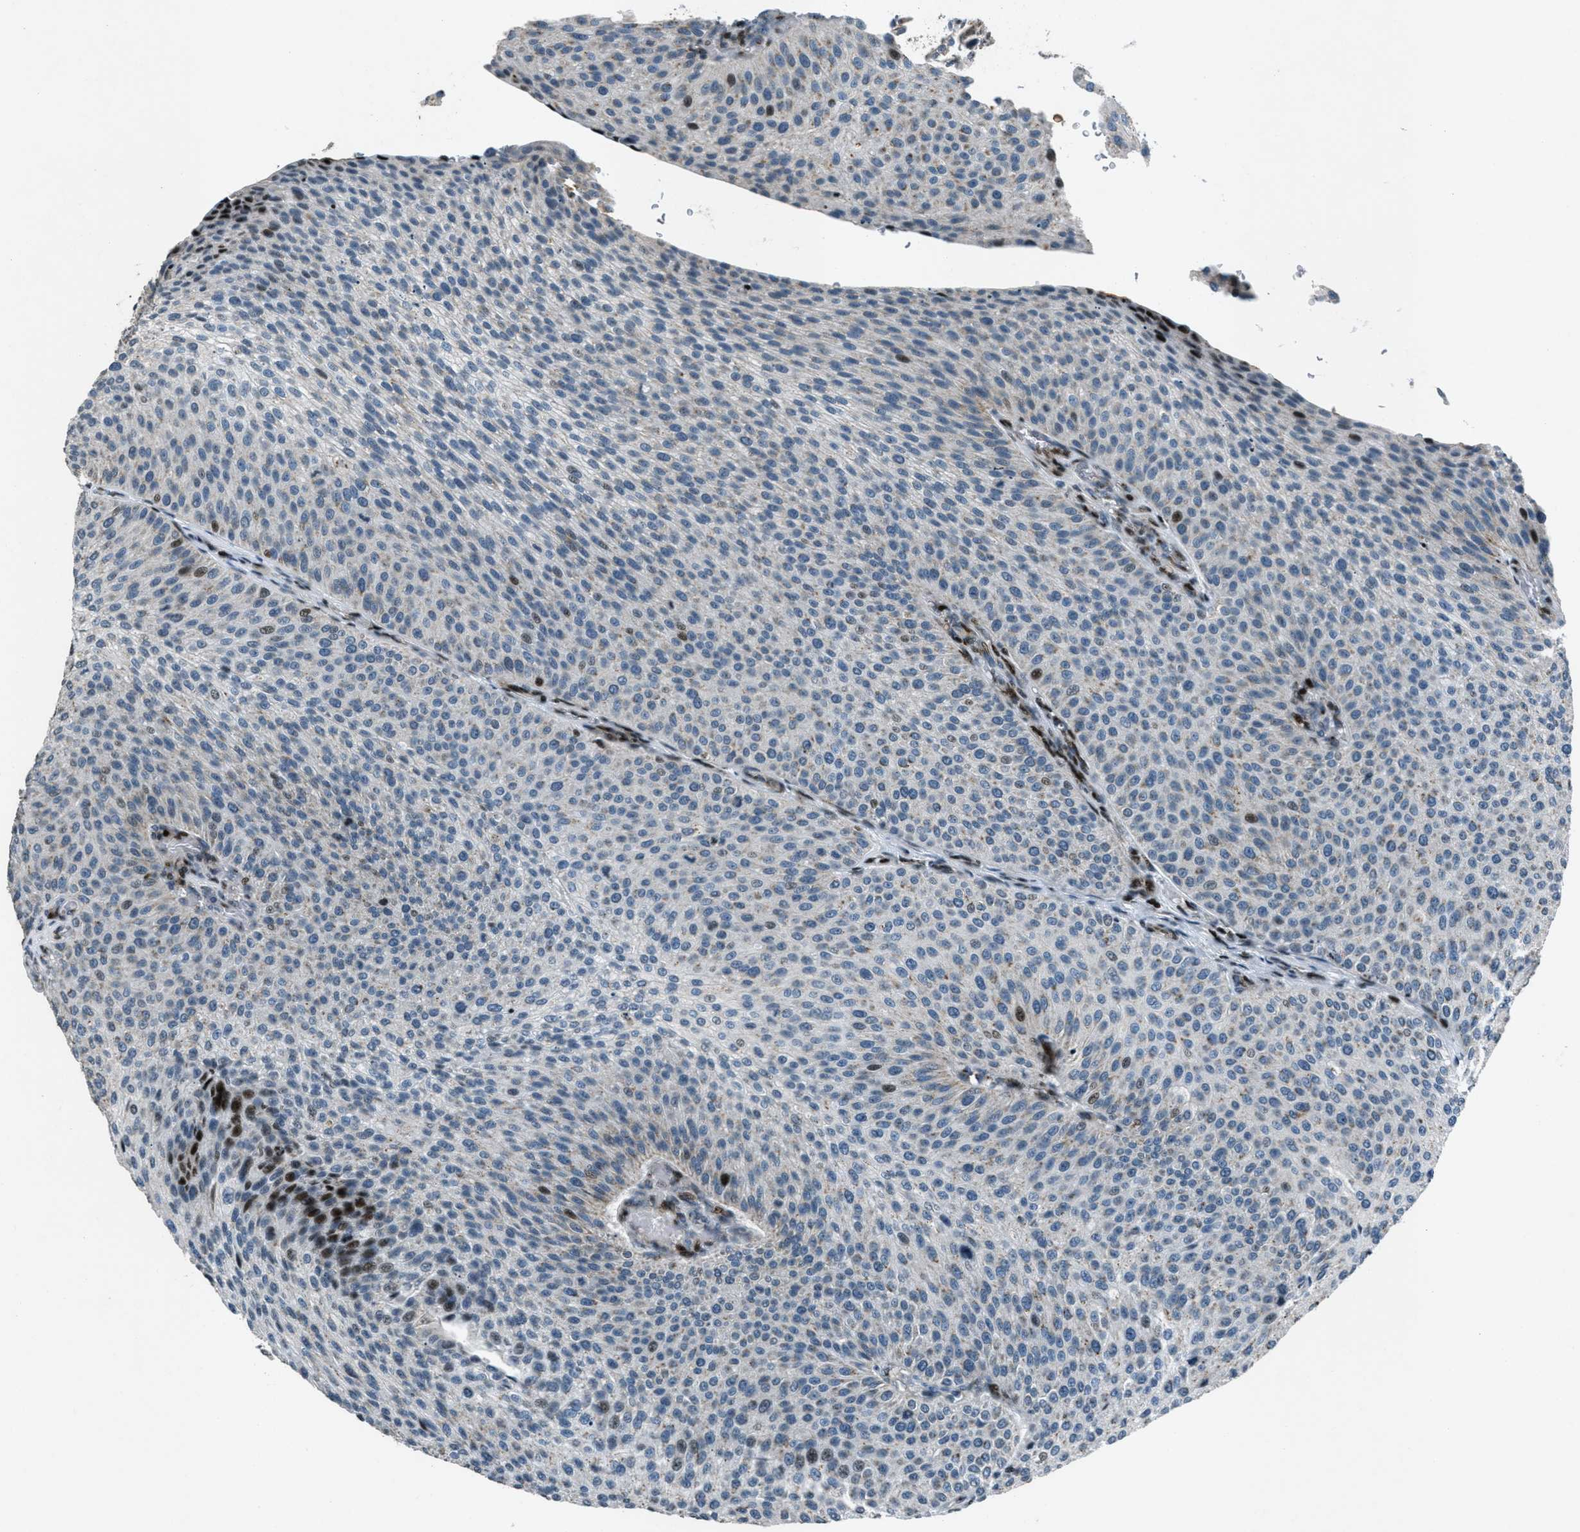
{"staining": {"intensity": "moderate", "quantity": "<25%", "location": "nuclear"}, "tissue": "urothelial cancer", "cell_type": "Tumor cells", "image_type": "cancer", "snomed": [{"axis": "morphology", "description": "Urothelial carcinoma, Low grade"}, {"axis": "topography", "description": "Smooth muscle"}, {"axis": "topography", "description": "Urinary bladder"}], "caption": "Immunohistochemical staining of urothelial cancer shows moderate nuclear protein expression in approximately <25% of tumor cells.", "gene": "GPC6", "patient": {"sex": "male", "age": 60}}